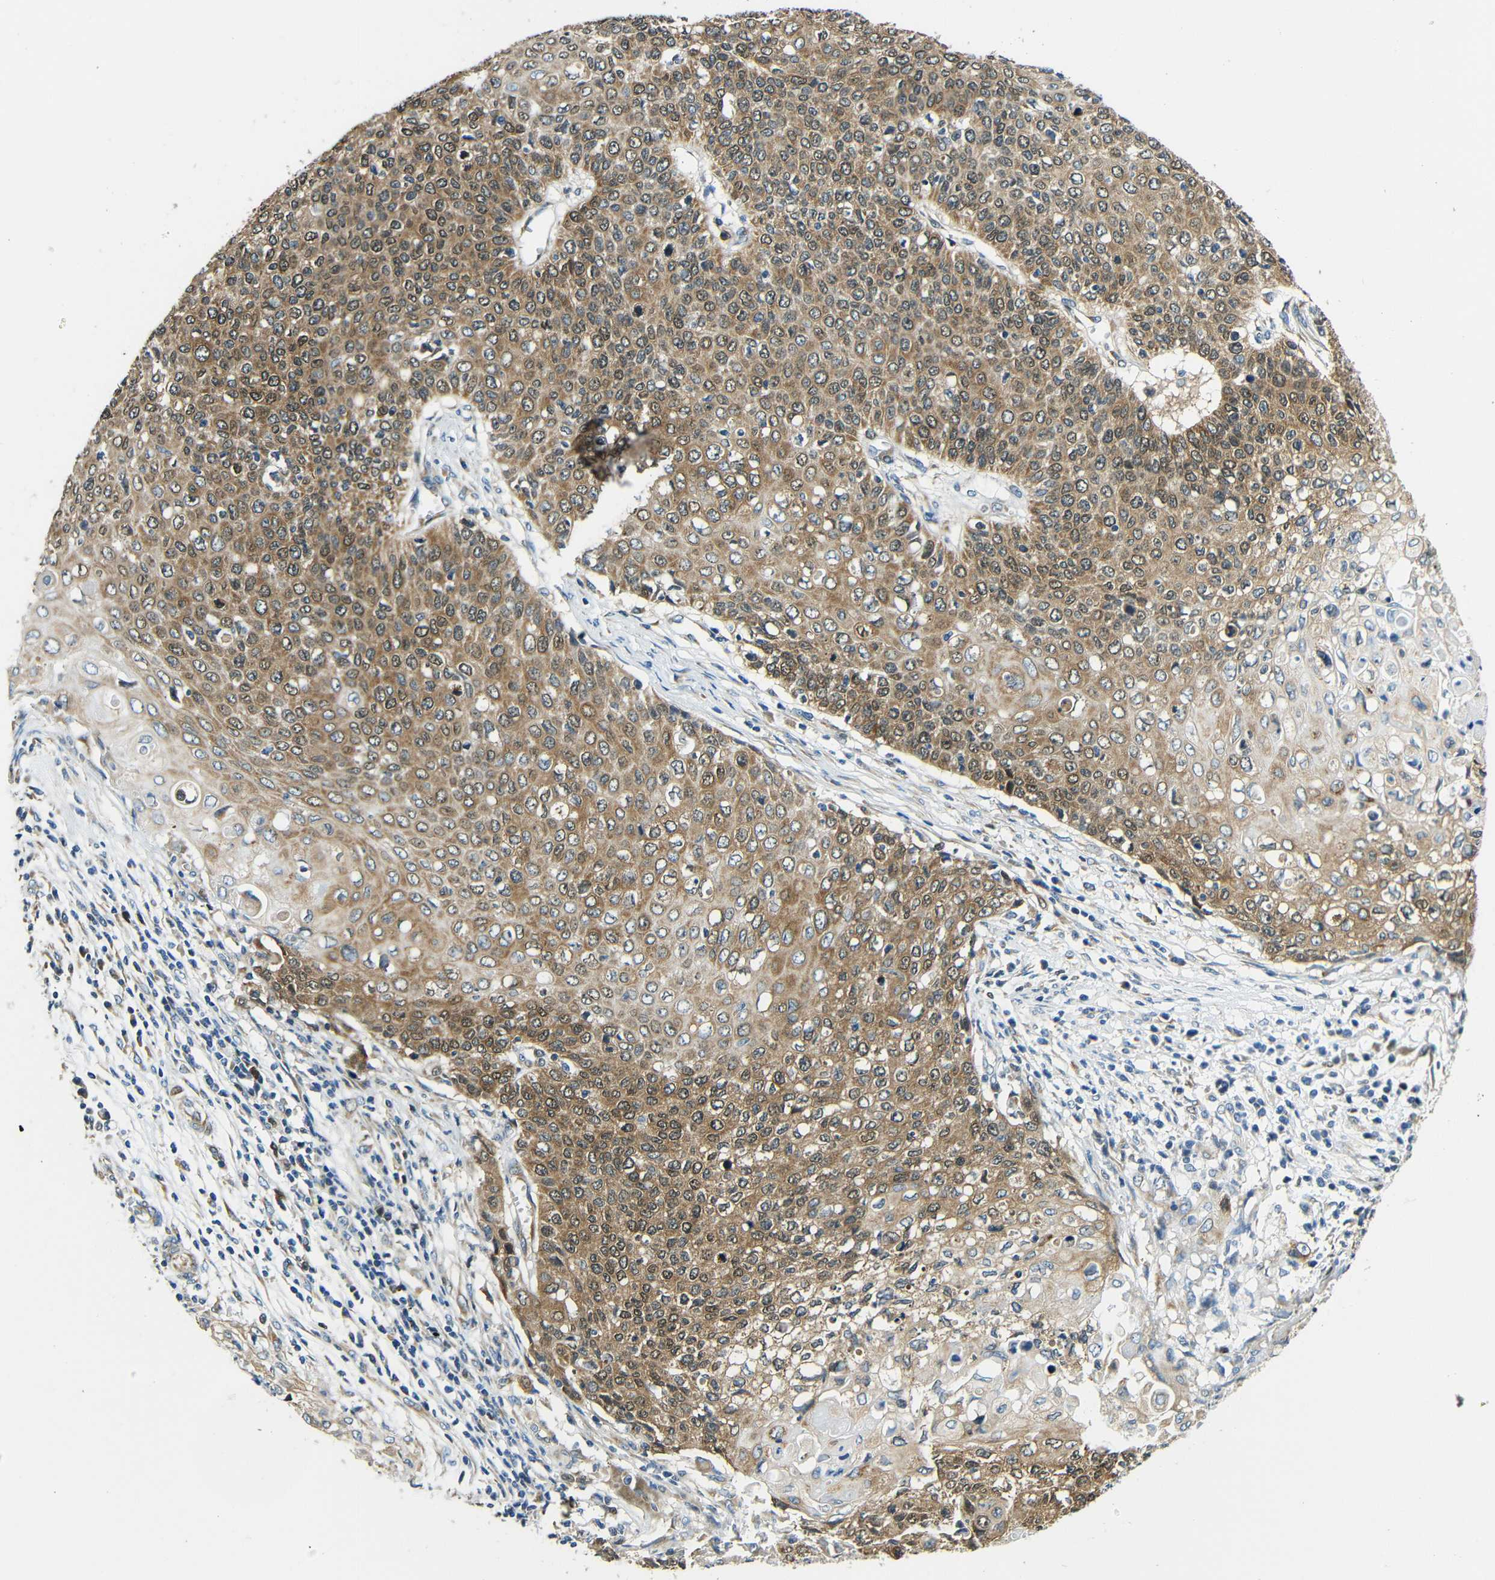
{"staining": {"intensity": "moderate", "quantity": ">75%", "location": "cytoplasmic/membranous,nuclear"}, "tissue": "cervical cancer", "cell_type": "Tumor cells", "image_type": "cancer", "snomed": [{"axis": "morphology", "description": "Squamous cell carcinoma, NOS"}, {"axis": "topography", "description": "Cervix"}], "caption": "Immunohistochemical staining of cervical cancer displays moderate cytoplasmic/membranous and nuclear protein staining in approximately >75% of tumor cells.", "gene": "VAPB", "patient": {"sex": "female", "age": 39}}